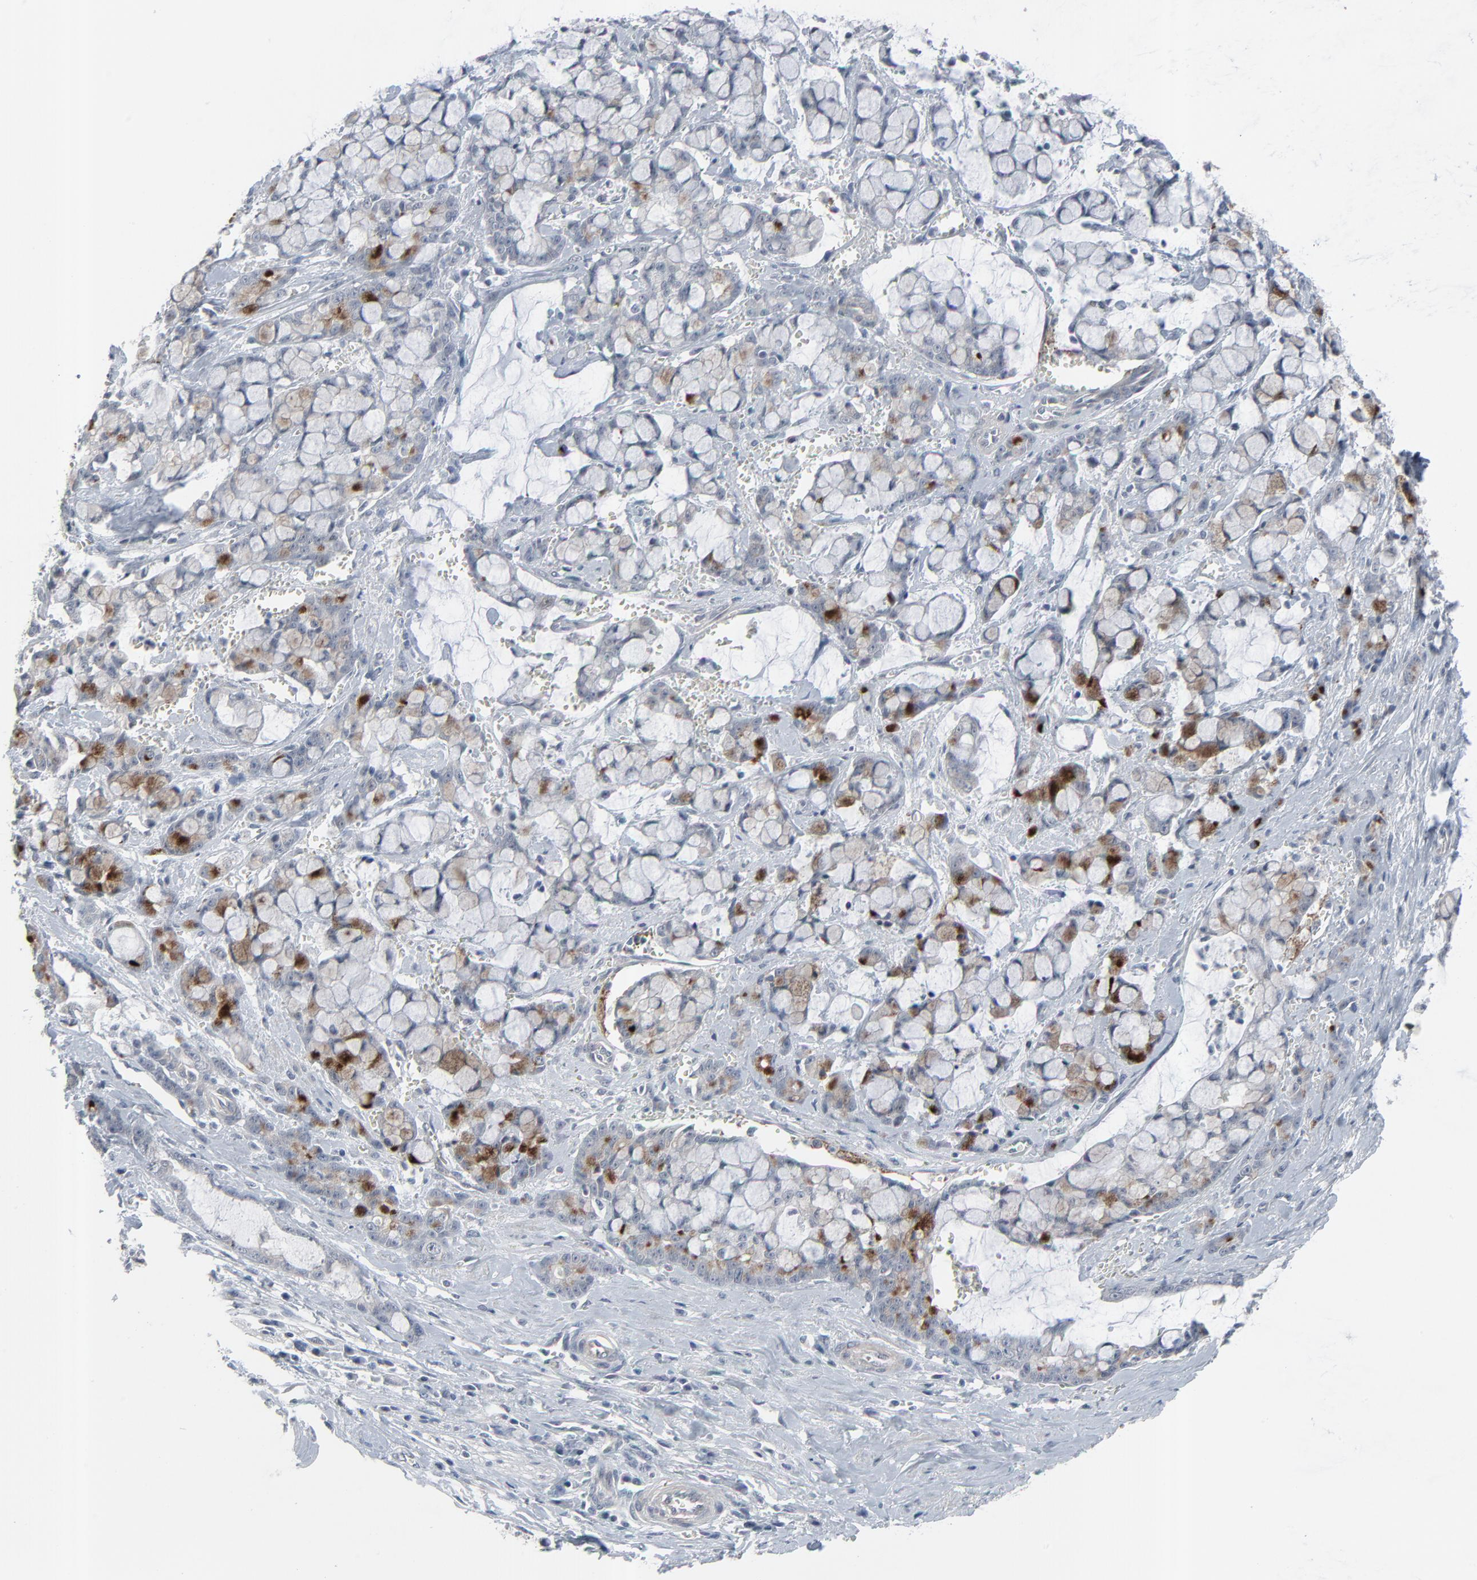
{"staining": {"intensity": "strong", "quantity": "<25%", "location": "cytoplasmic/membranous"}, "tissue": "pancreatic cancer", "cell_type": "Tumor cells", "image_type": "cancer", "snomed": [{"axis": "morphology", "description": "Adenocarcinoma, NOS"}, {"axis": "topography", "description": "Pancreas"}], "caption": "Immunohistochemical staining of human pancreatic cancer exhibits medium levels of strong cytoplasmic/membranous staining in about <25% of tumor cells. (IHC, brightfield microscopy, high magnification).", "gene": "NEUROD1", "patient": {"sex": "female", "age": 73}}